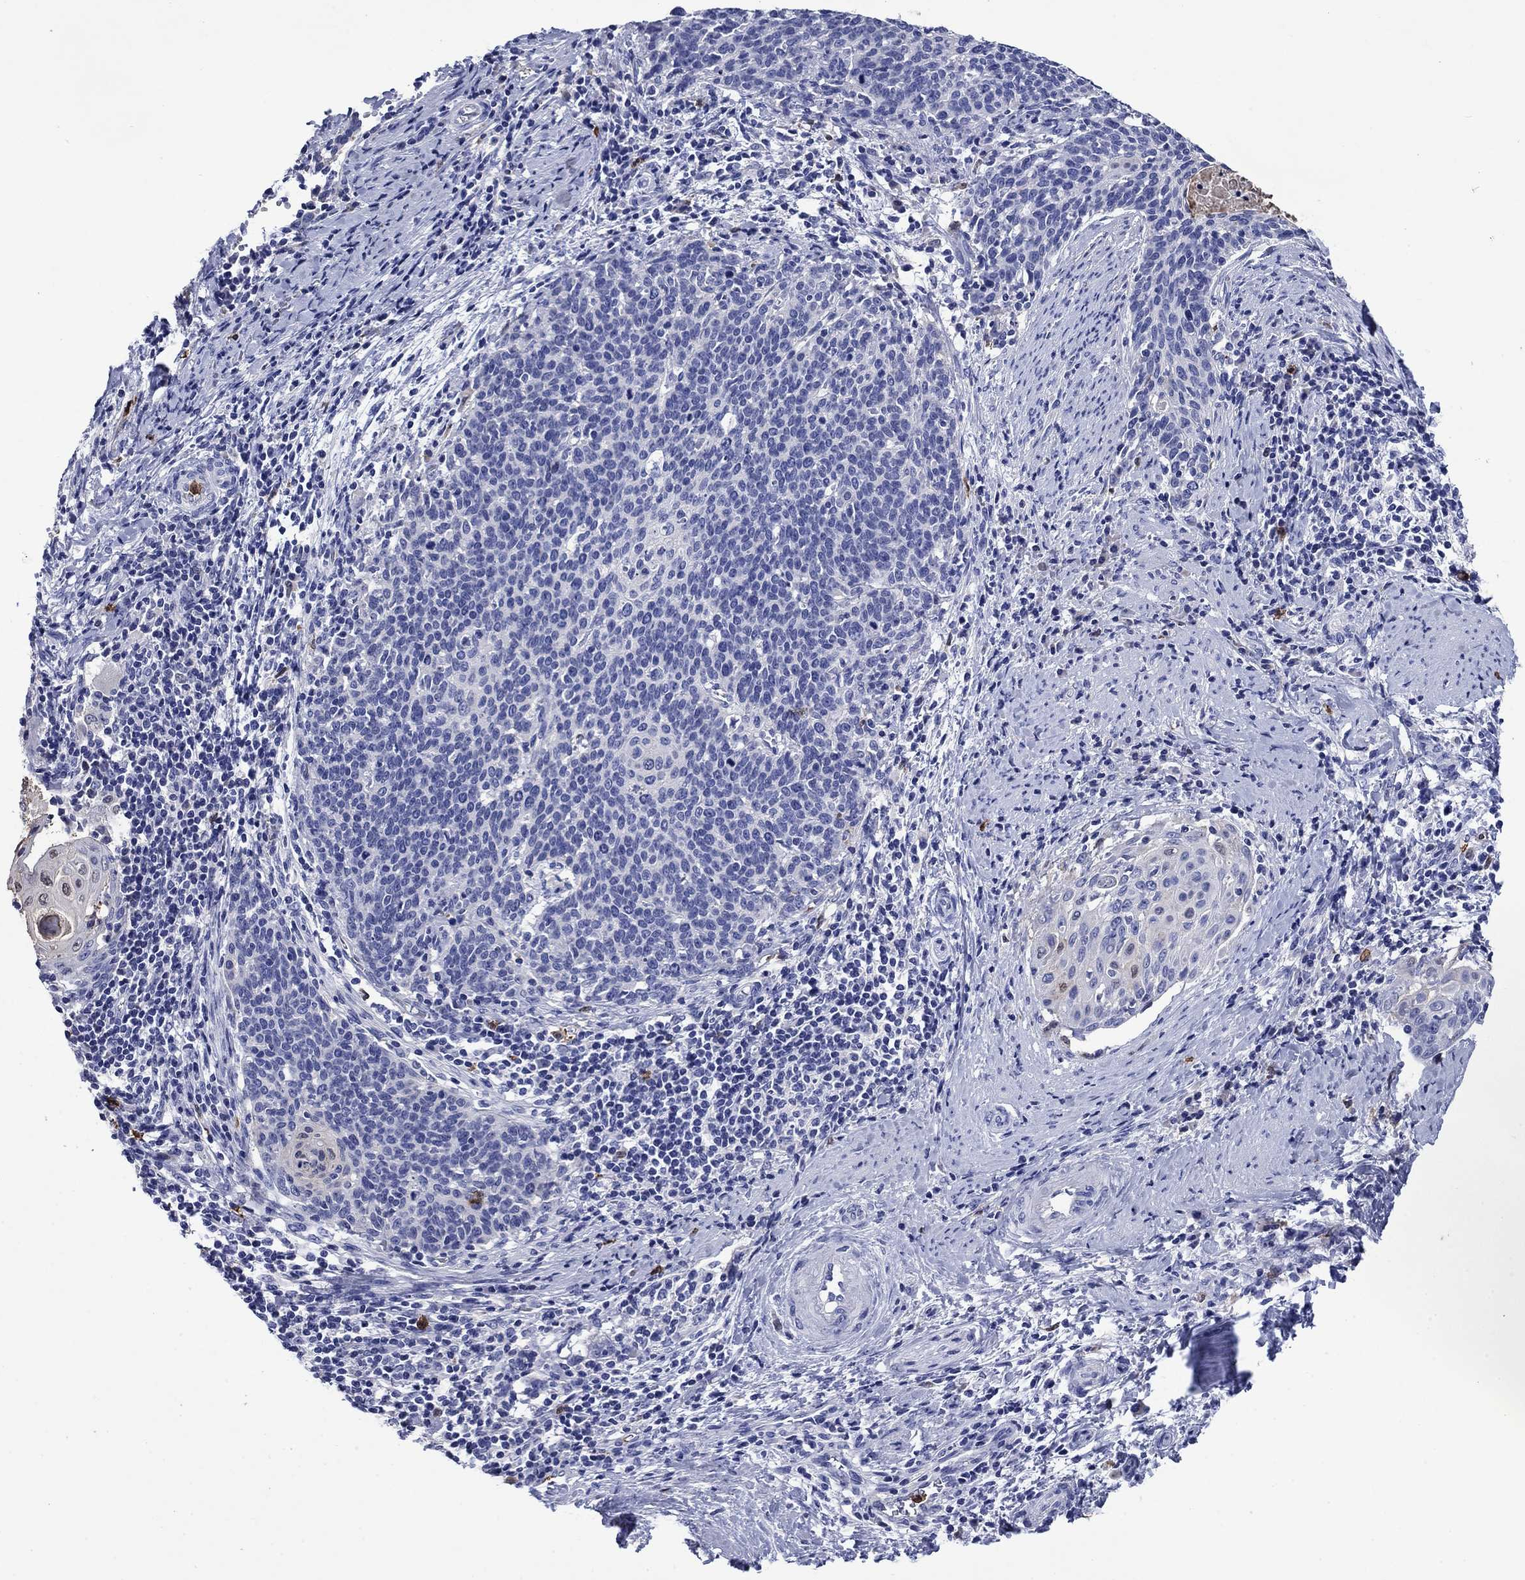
{"staining": {"intensity": "negative", "quantity": "none", "location": "none"}, "tissue": "cervical cancer", "cell_type": "Tumor cells", "image_type": "cancer", "snomed": [{"axis": "morphology", "description": "Squamous cell carcinoma, NOS"}, {"axis": "topography", "description": "Cervix"}], "caption": "This is a photomicrograph of immunohistochemistry staining of squamous cell carcinoma (cervical), which shows no positivity in tumor cells.", "gene": "TFR2", "patient": {"sex": "female", "age": 39}}